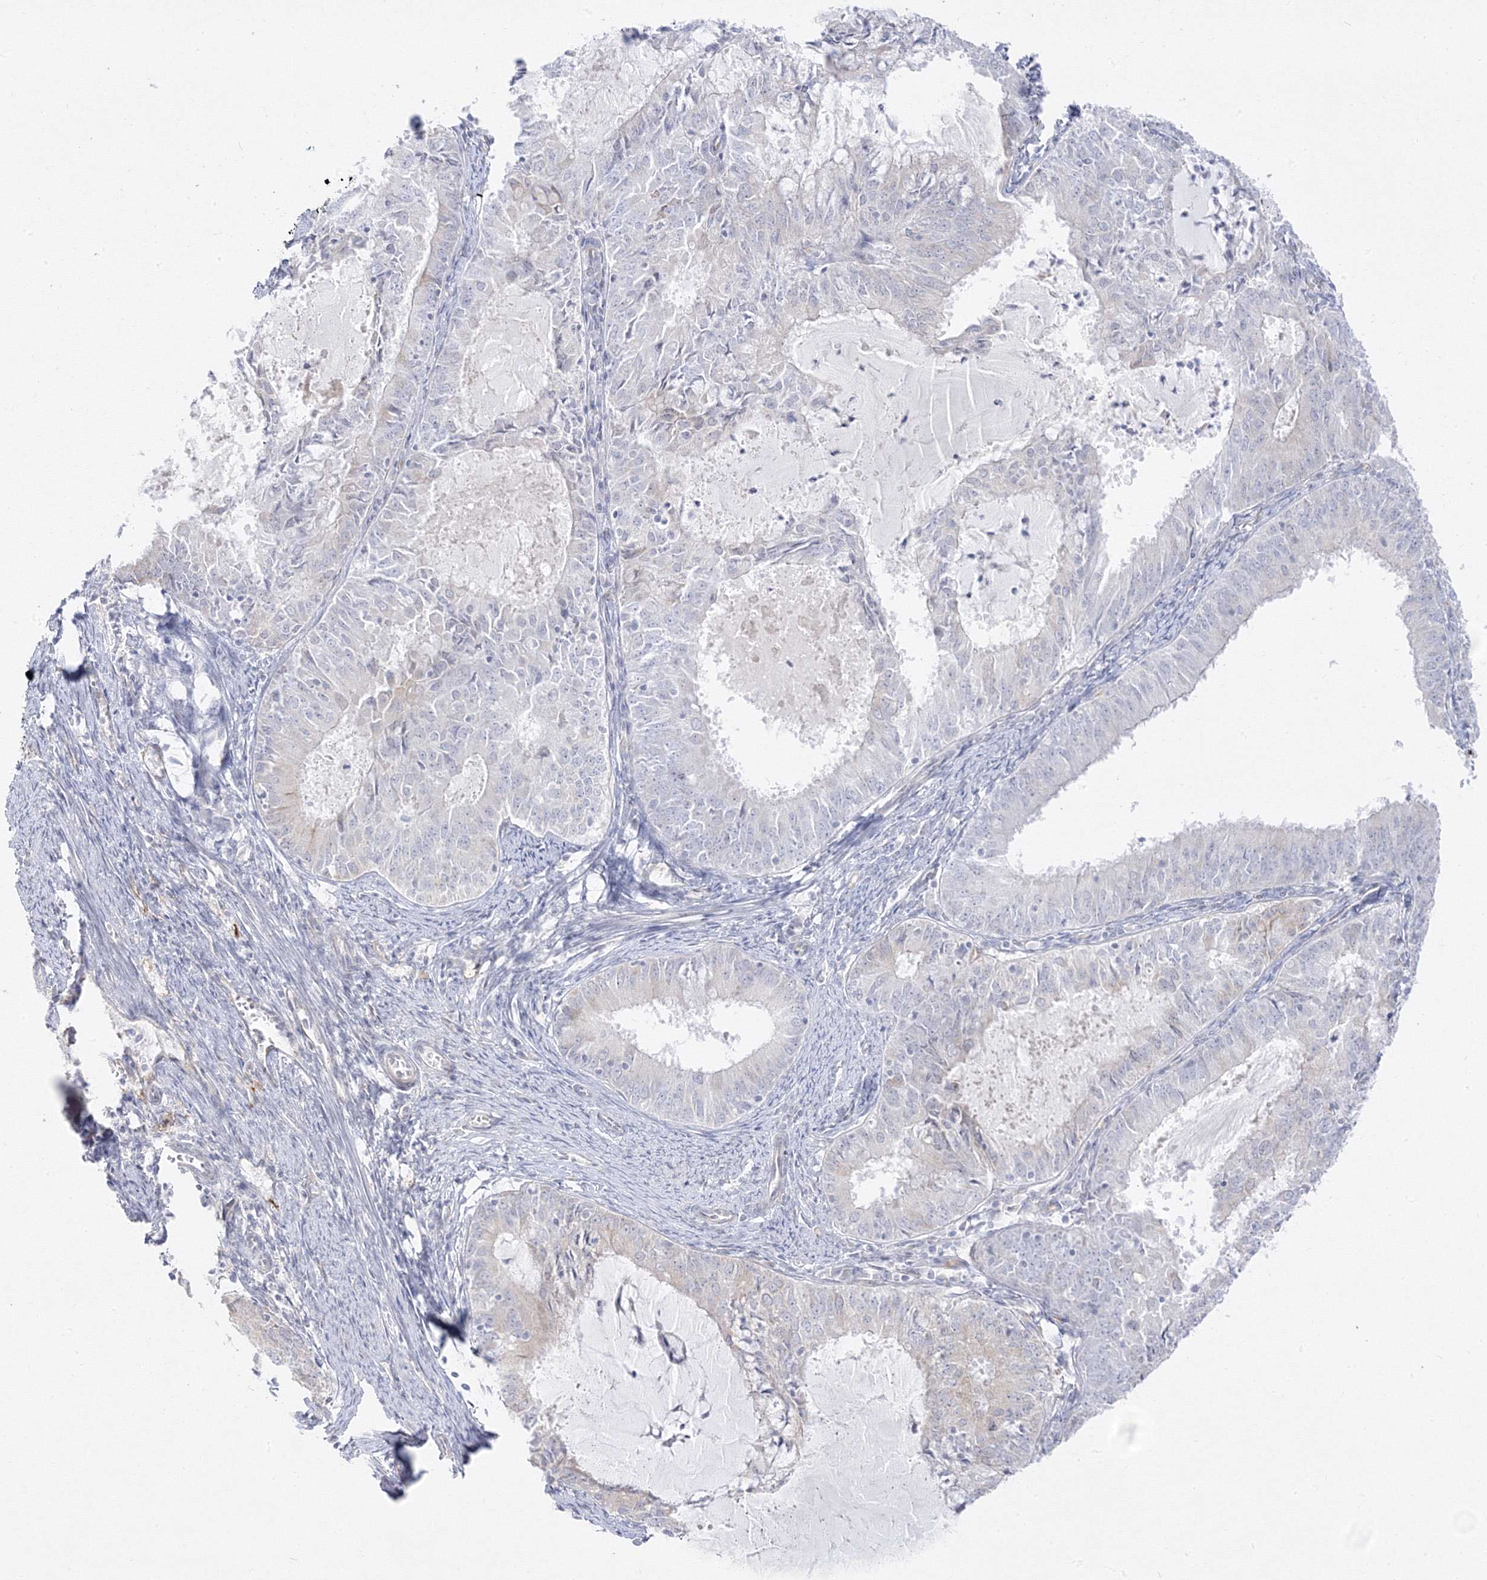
{"staining": {"intensity": "negative", "quantity": "none", "location": "none"}, "tissue": "endometrial cancer", "cell_type": "Tumor cells", "image_type": "cancer", "snomed": [{"axis": "morphology", "description": "Adenocarcinoma, NOS"}, {"axis": "topography", "description": "Endometrium"}], "caption": "Immunohistochemistry (IHC) photomicrograph of adenocarcinoma (endometrial) stained for a protein (brown), which displays no expression in tumor cells. The staining was performed using DAB (3,3'-diaminobenzidine) to visualize the protein expression in brown, while the nuclei were stained in blue with hematoxylin (Magnification: 20x).", "gene": "C2CD2", "patient": {"sex": "female", "age": 57}}